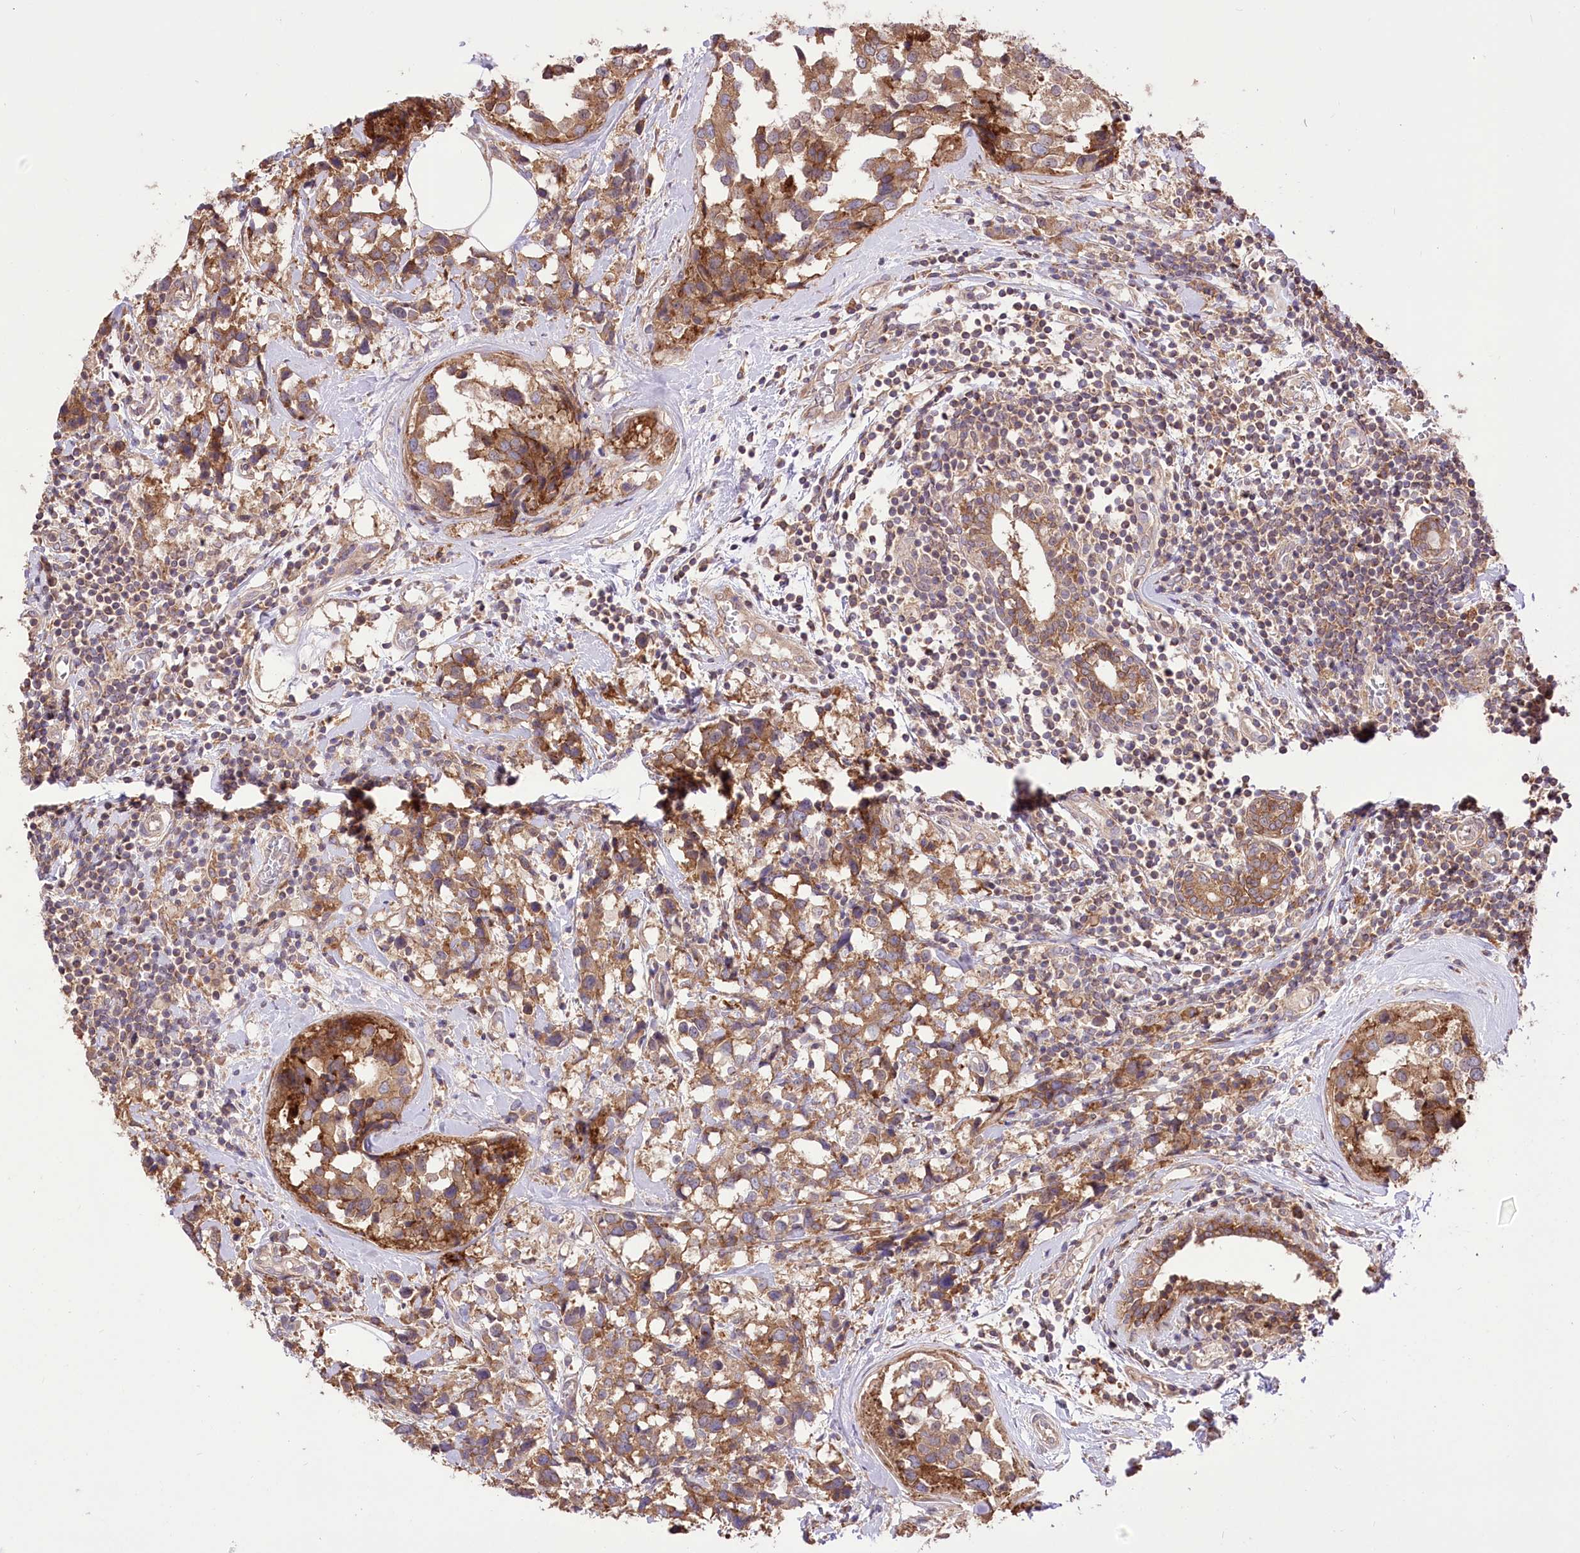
{"staining": {"intensity": "moderate", "quantity": ">75%", "location": "cytoplasmic/membranous"}, "tissue": "breast cancer", "cell_type": "Tumor cells", "image_type": "cancer", "snomed": [{"axis": "morphology", "description": "Lobular carcinoma"}, {"axis": "topography", "description": "Breast"}], "caption": "The immunohistochemical stain shows moderate cytoplasmic/membranous staining in tumor cells of breast lobular carcinoma tissue.", "gene": "XYLB", "patient": {"sex": "female", "age": 59}}